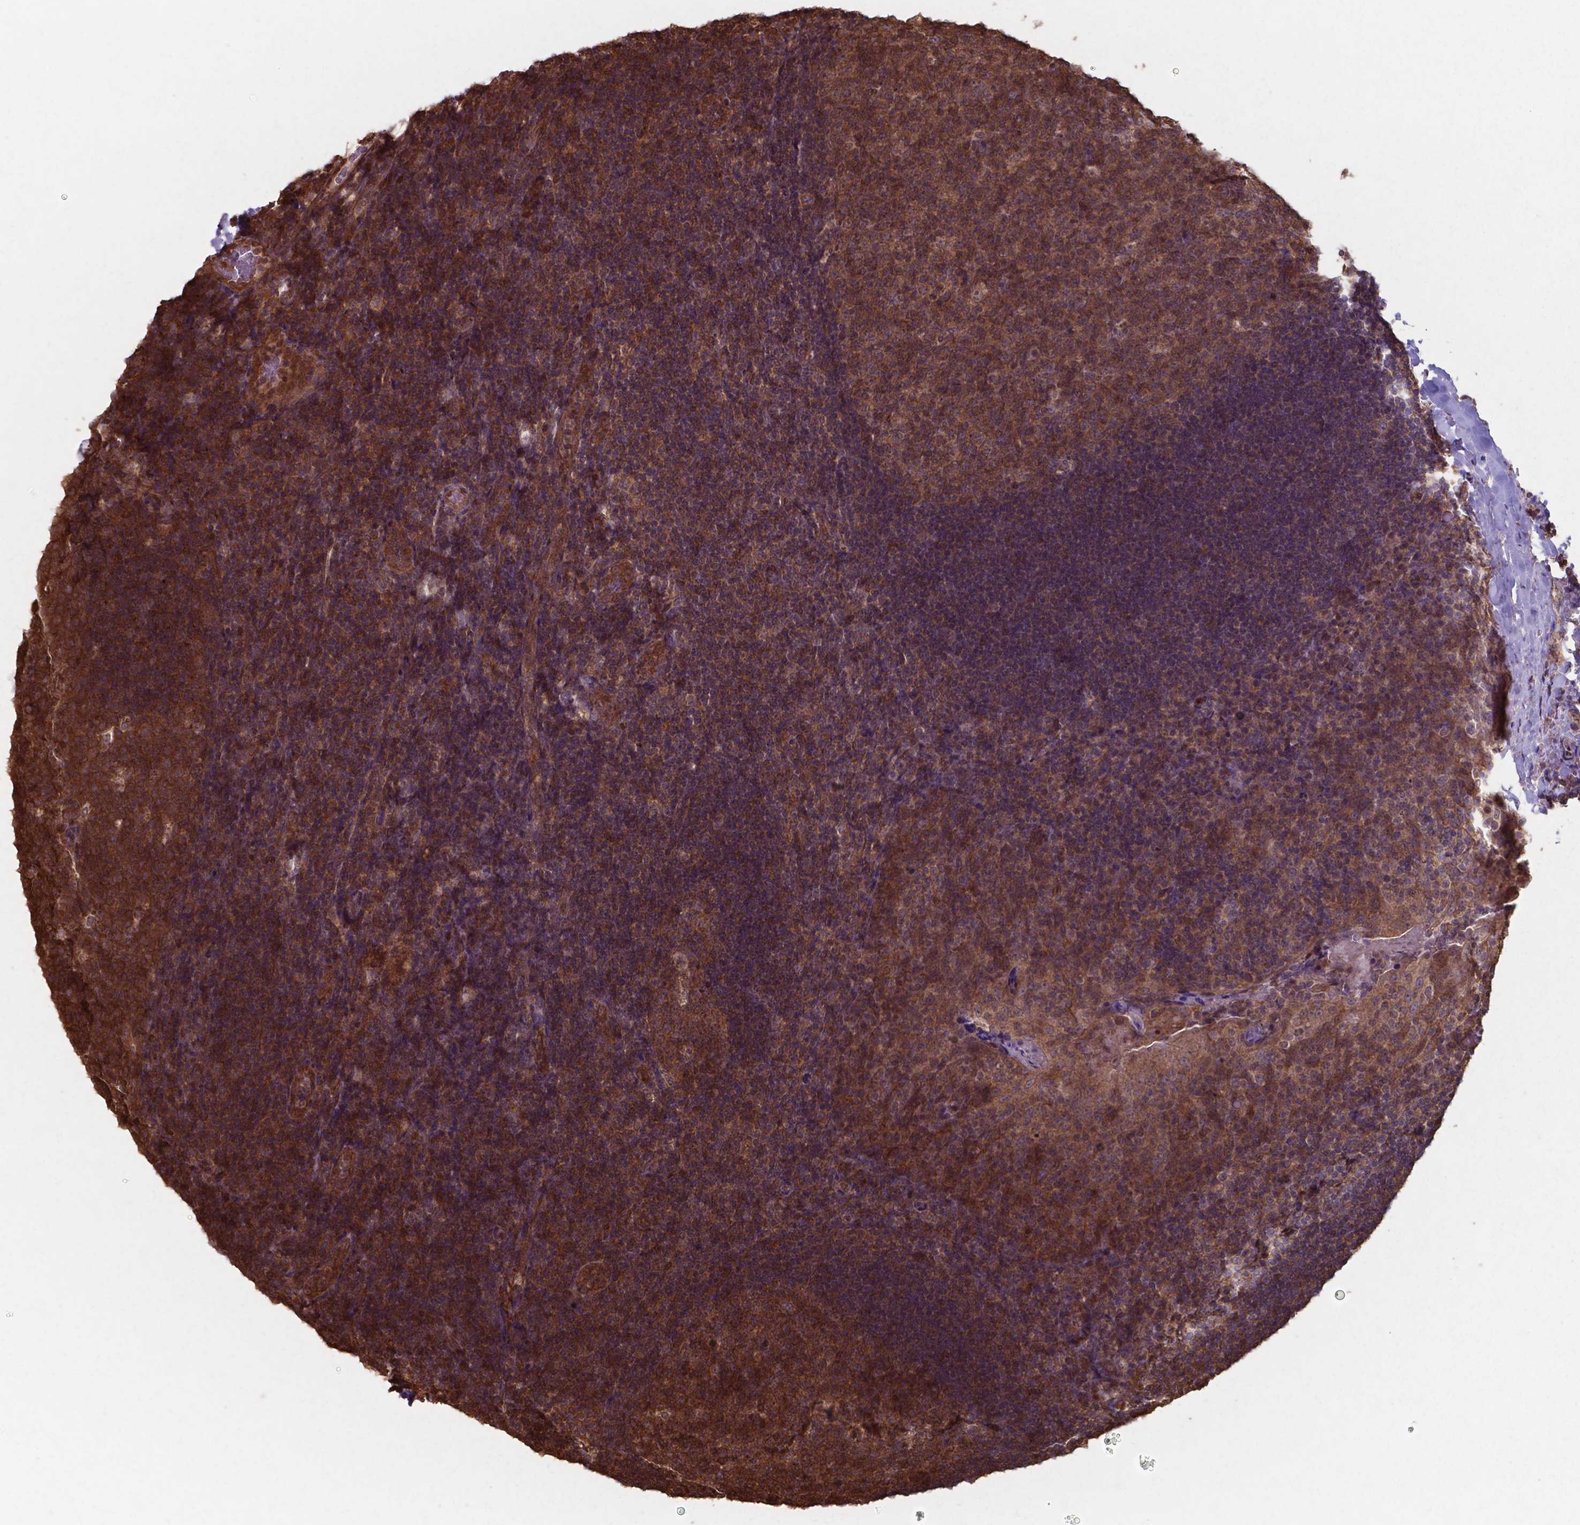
{"staining": {"intensity": "strong", "quantity": ">75%", "location": "cytoplasmic/membranous,nuclear"}, "tissue": "tonsil", "cell_type": "Germinal center cells", "image_type": "normal", "snomed": [{"axis": "morphology", "description": "Normal tissue, NOS"}, {"axis": "topography", "description": "Tonsil"}], "caption": "Immunohistochemistry micrograph of unremarkable human tonsil stained for a protein (brown), which shows high levels of strong cytoplasmic/membranous,nuclear staining in about >75% of germinal center cells.", "gene": "CHP2", "patient": {"sex": "male", "age": 17}}